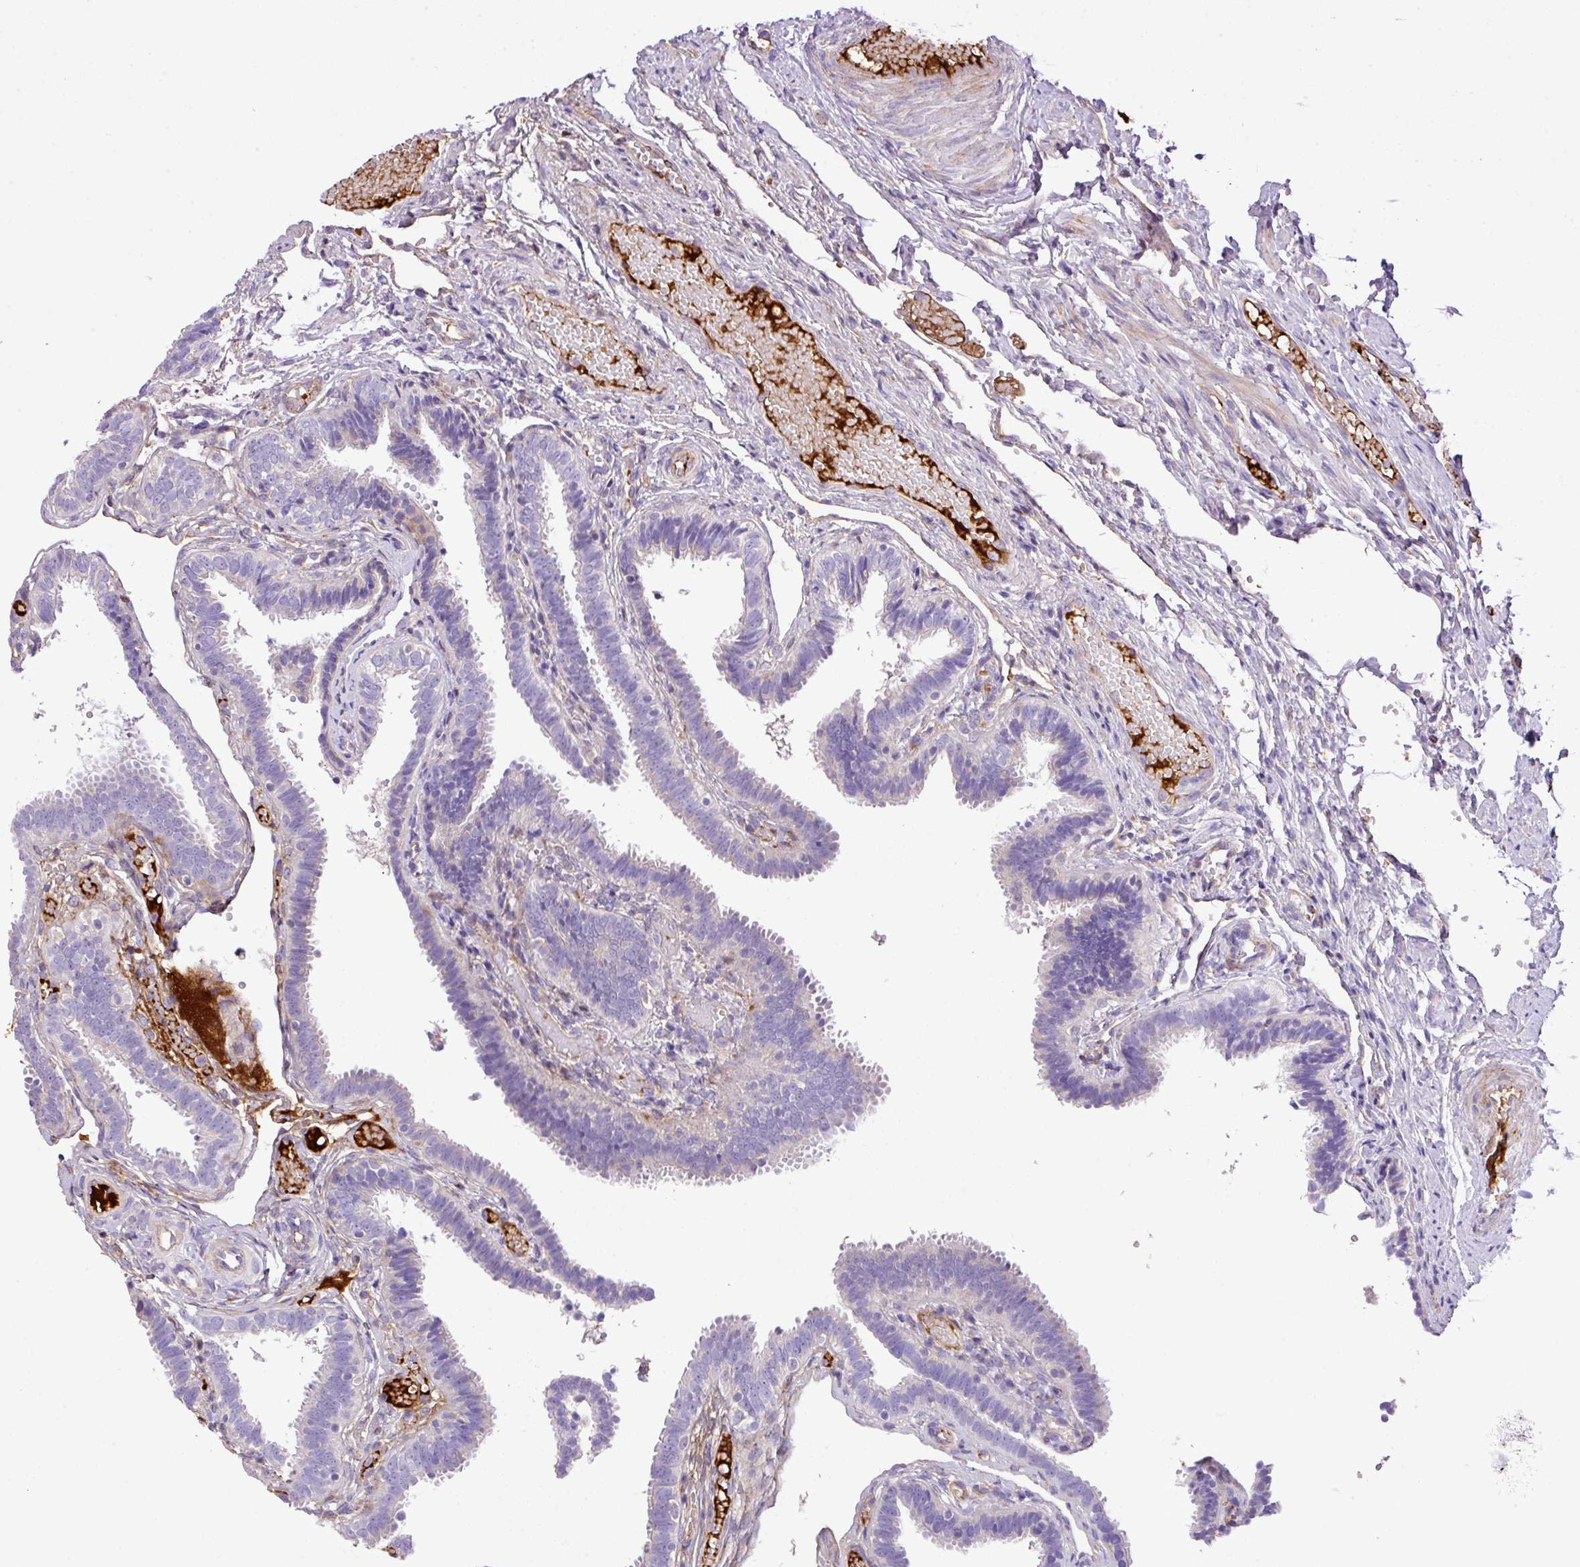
{"staining": {"intensity": "weak", "quantity": "<25%", "location": "cytoplasmic/membranous"}, "tissue": "fallopian tube", "cell_type": "Glandular cells", "image_type": "normal", "snomed": [{"axis": "morphology", "description": "Normal tissue, NOS"}, {"axis": "topography", "description": "Fallopian tube"}], "caption": "Glandular cells are negative for protein expression in normal human fallopian tube. The staining is performed using DAB brown chromogen with nuclei counter-stained in using hematoxylin.", "gene": "CTXN2", "patient": {"sex": "female", "age": 37}}